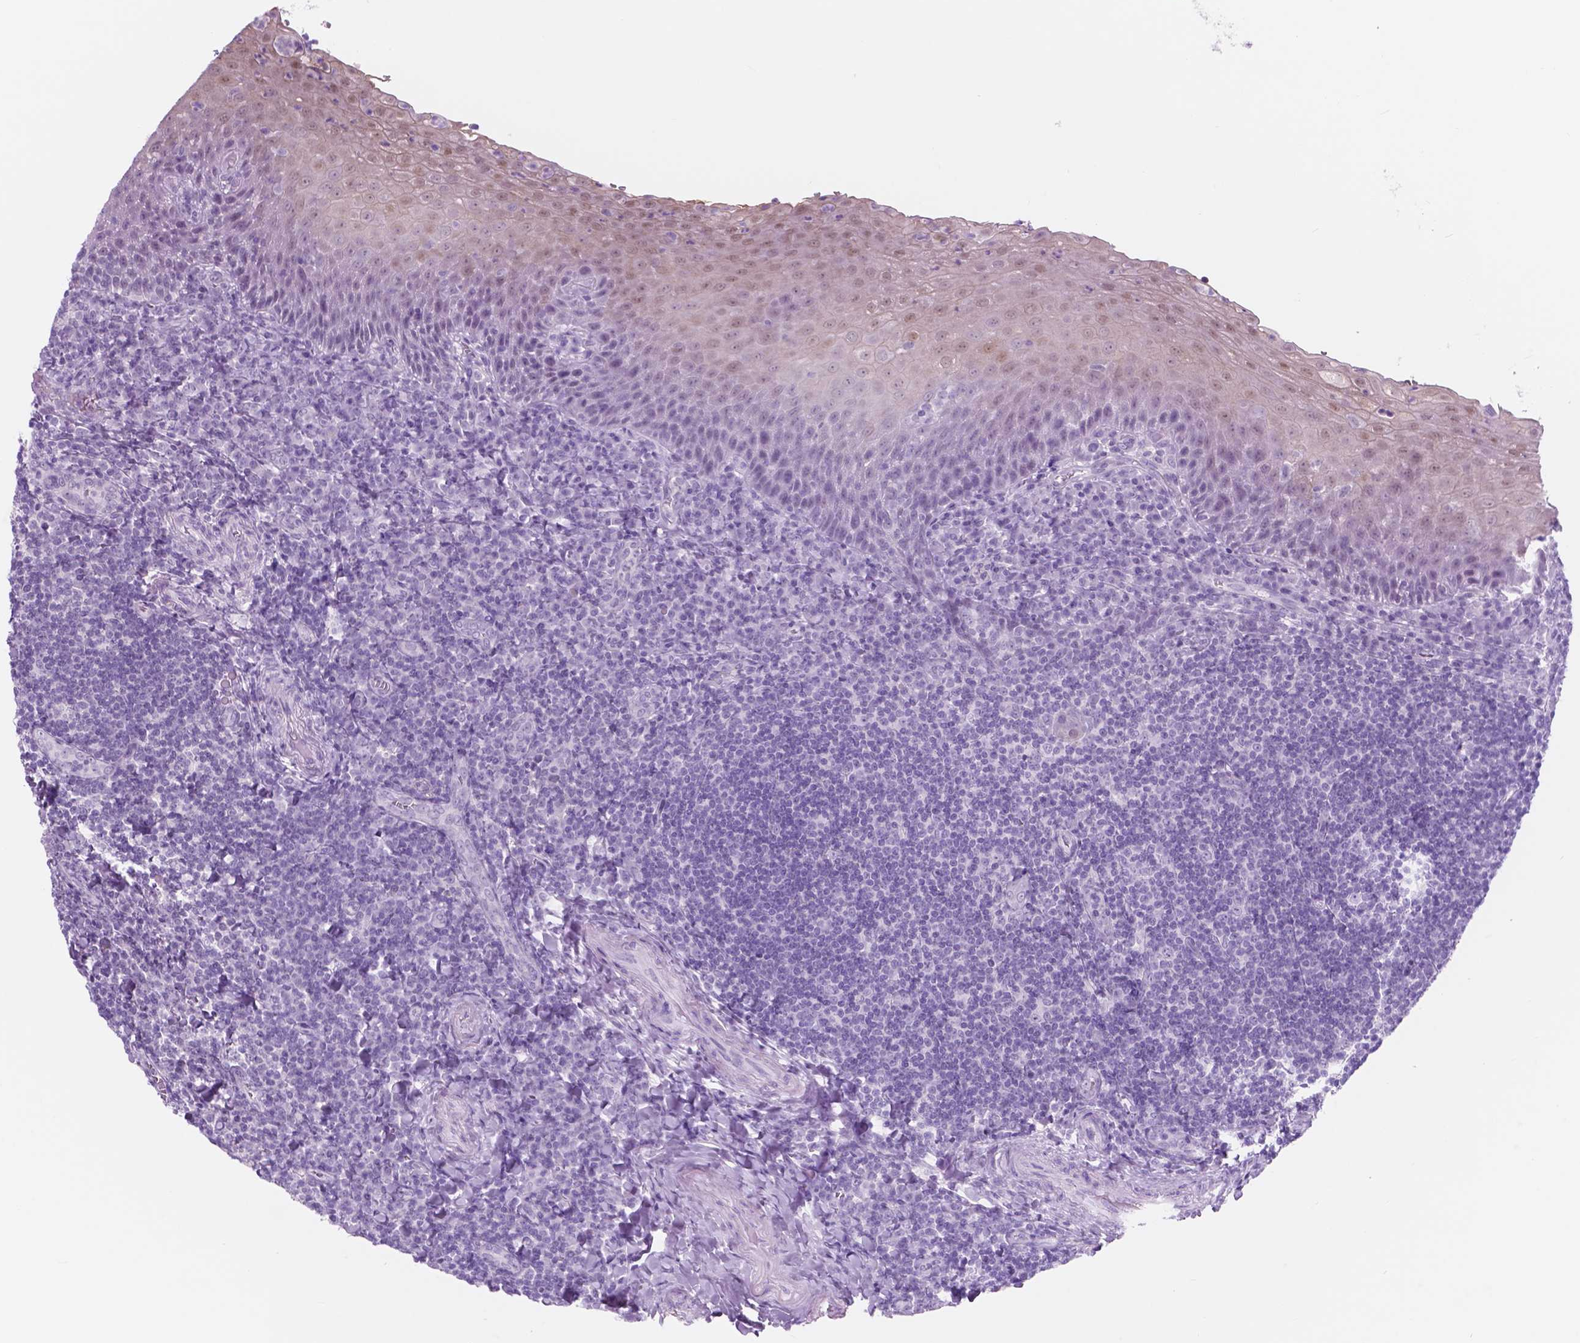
{"staining": {"intensity": "negative", "quantity": "none", "location": "none"}, "tissue": "tonsil", "cell_type": "Germinal center cells", "image_type": "normal", "snomed": [{"axis": "morphology", "description": "Normal tissue, NOS"}, {"axis": "morphology", "description": "Inflammation, NOS"}, {"axis": "topography", "description": "Tonsil"}], "caption": "The photomicrograph displays no significant staining in germinal center cells of tonsil.", "gene": "CUZD1", "patient": {"sex": "female", "age": 31}}